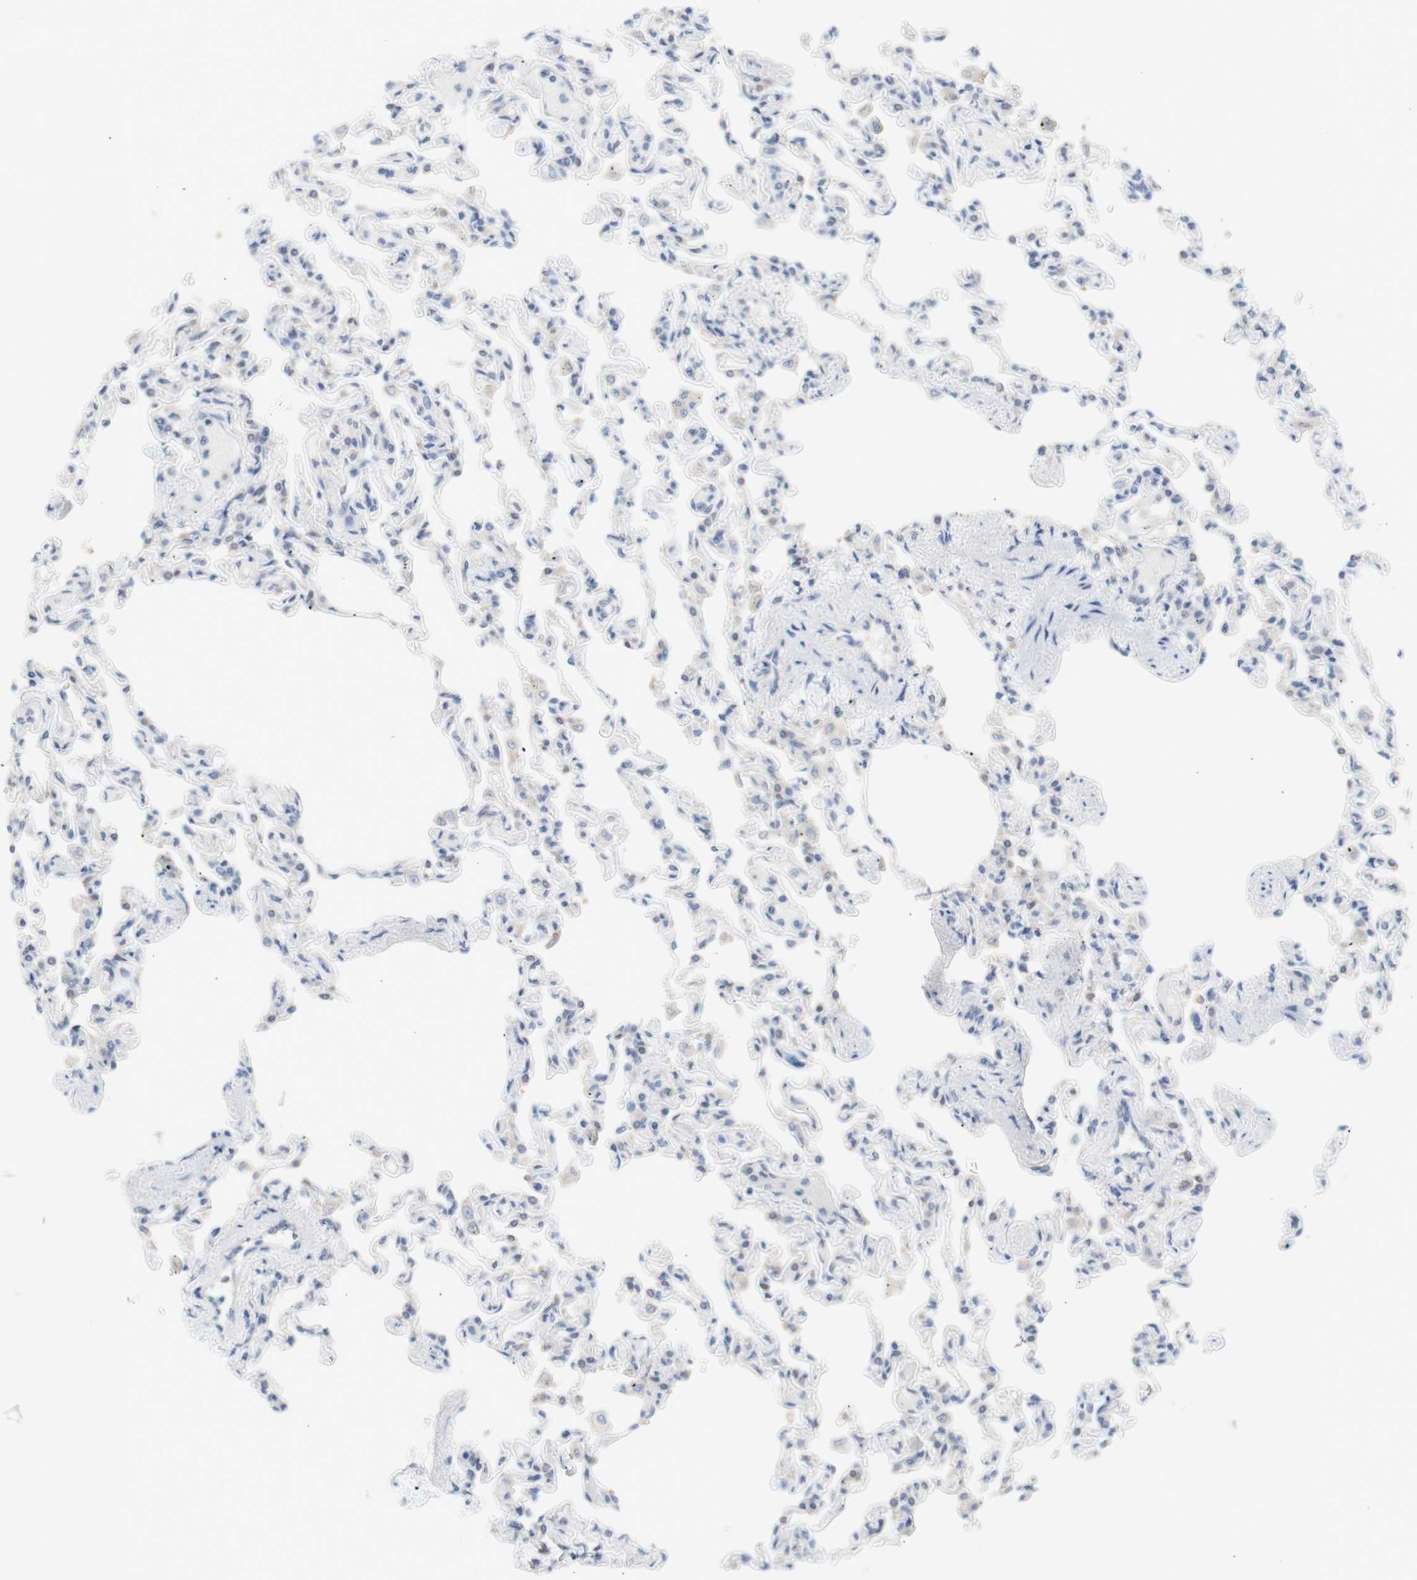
{"staining": {"intensity": "weak", "quantity": "25%-75%", "location": "cytoplasmic/membranous"}, "tissue": "lung", "cell_type": "Alveolar cells", "image_type": "normal", "snomed": [{"axis": "morphology", "description": "Normal tissue, NOS"}, {"axis": "topography", "description": "Lung"}], "caption": "Benign lung shows weak cytoplasmic/membranous positivity in about 25%-75% of alveolar cells.", "gene": "PRMT5", "patient": {"sex": "male", "age": 21}}